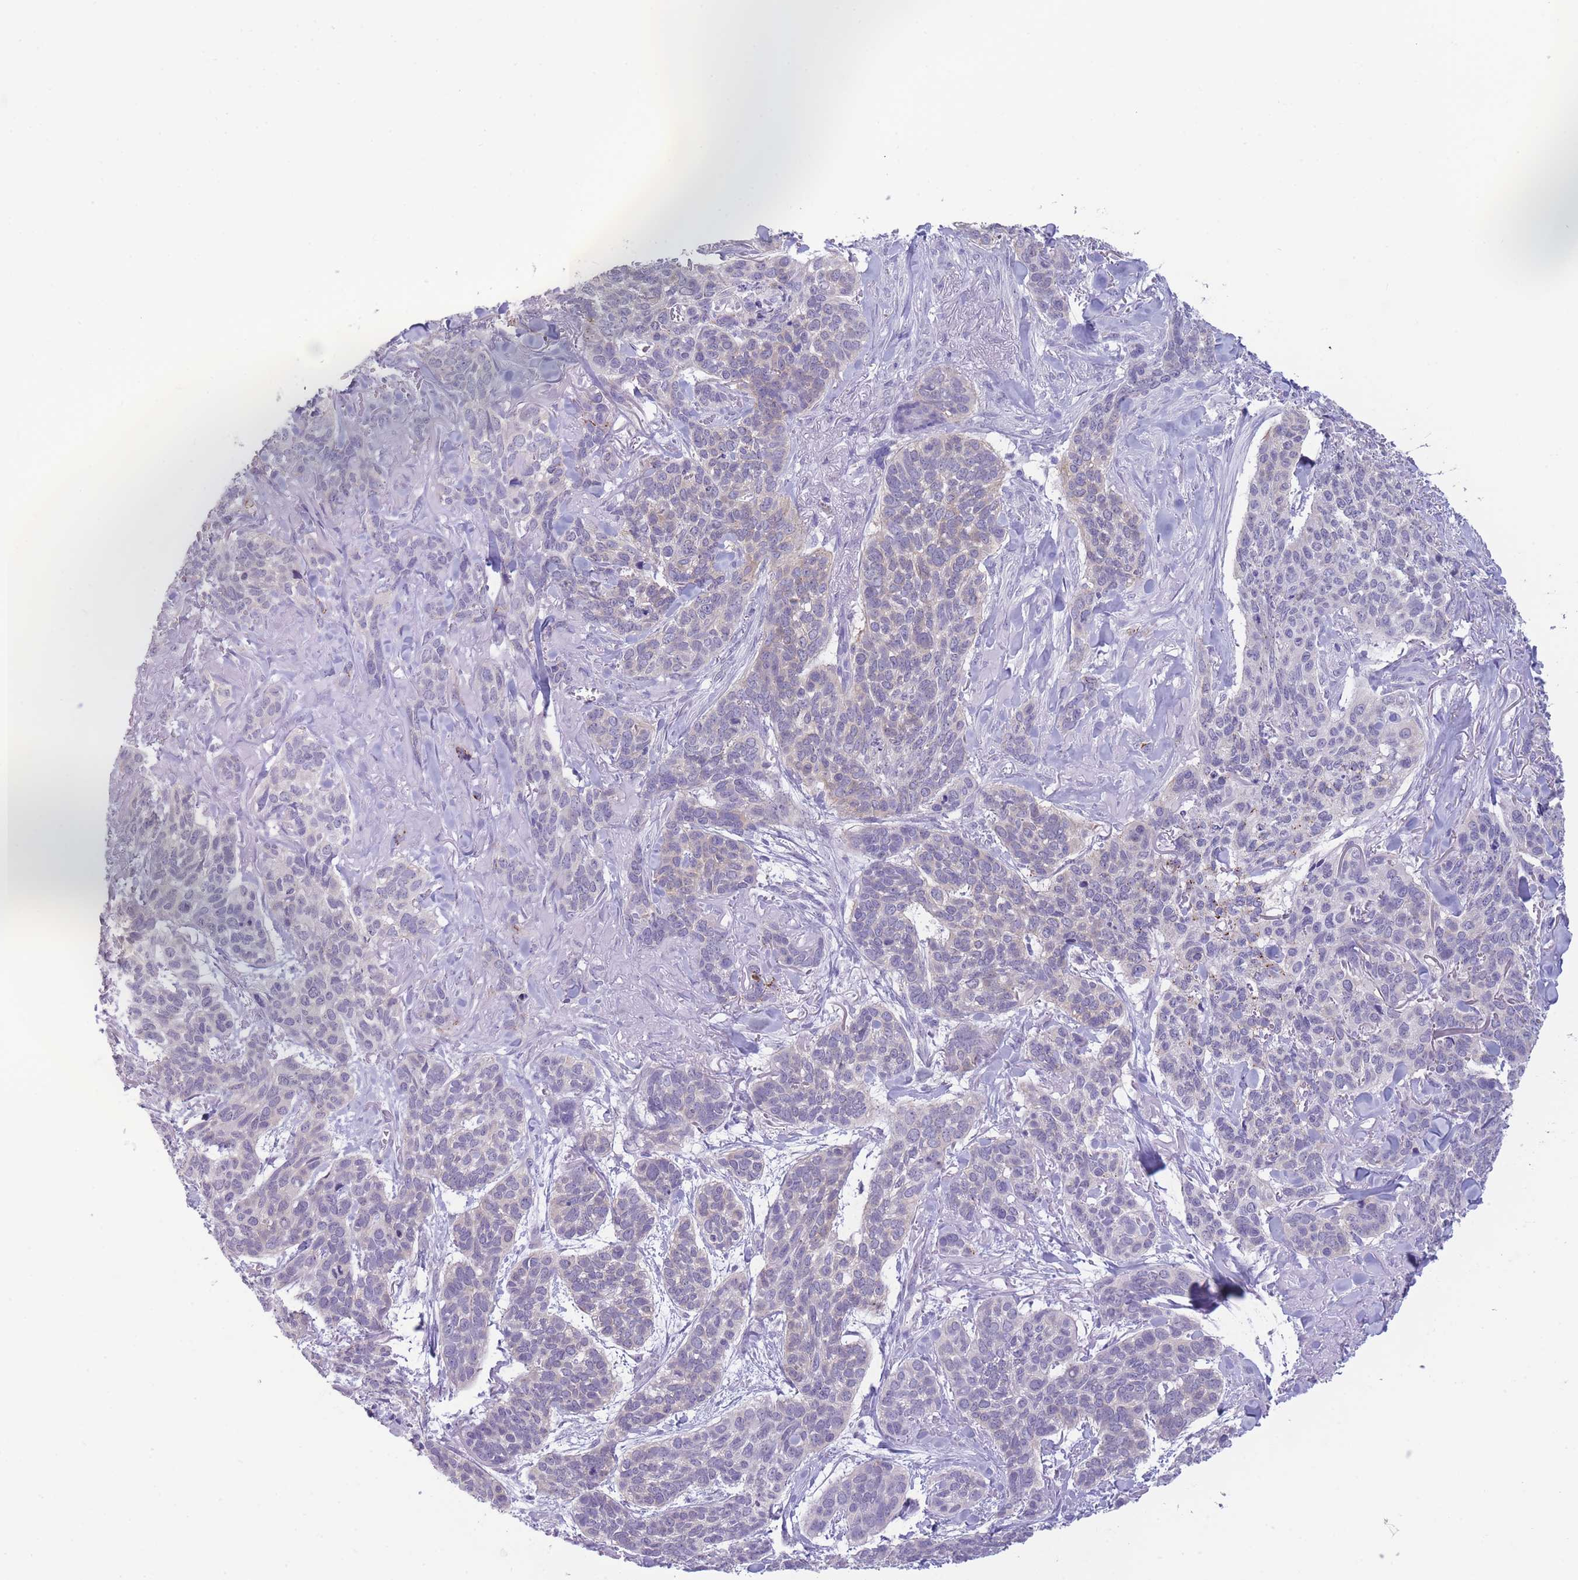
{"staining": {"intensity": "weak", "quantity": "<25%", "location": "cytoplasmic/membranous"}, "tissue": "skin cancer", "cell_type": "Tumor cells", "image_type": "cancer", "snomed": [{"axis": "morphology", "description": "Basal cell carcinoma"}, {"axis": "topography", "description": "Skin"}], "caption": "The immunohistochemistry (IHC) photomicrograph has no significant staining in tumor cells of skin cancer (basal cell carcinoma) tissue.", "gene": "ASAP3", "patient": {"sex": "male", "age": 86}}